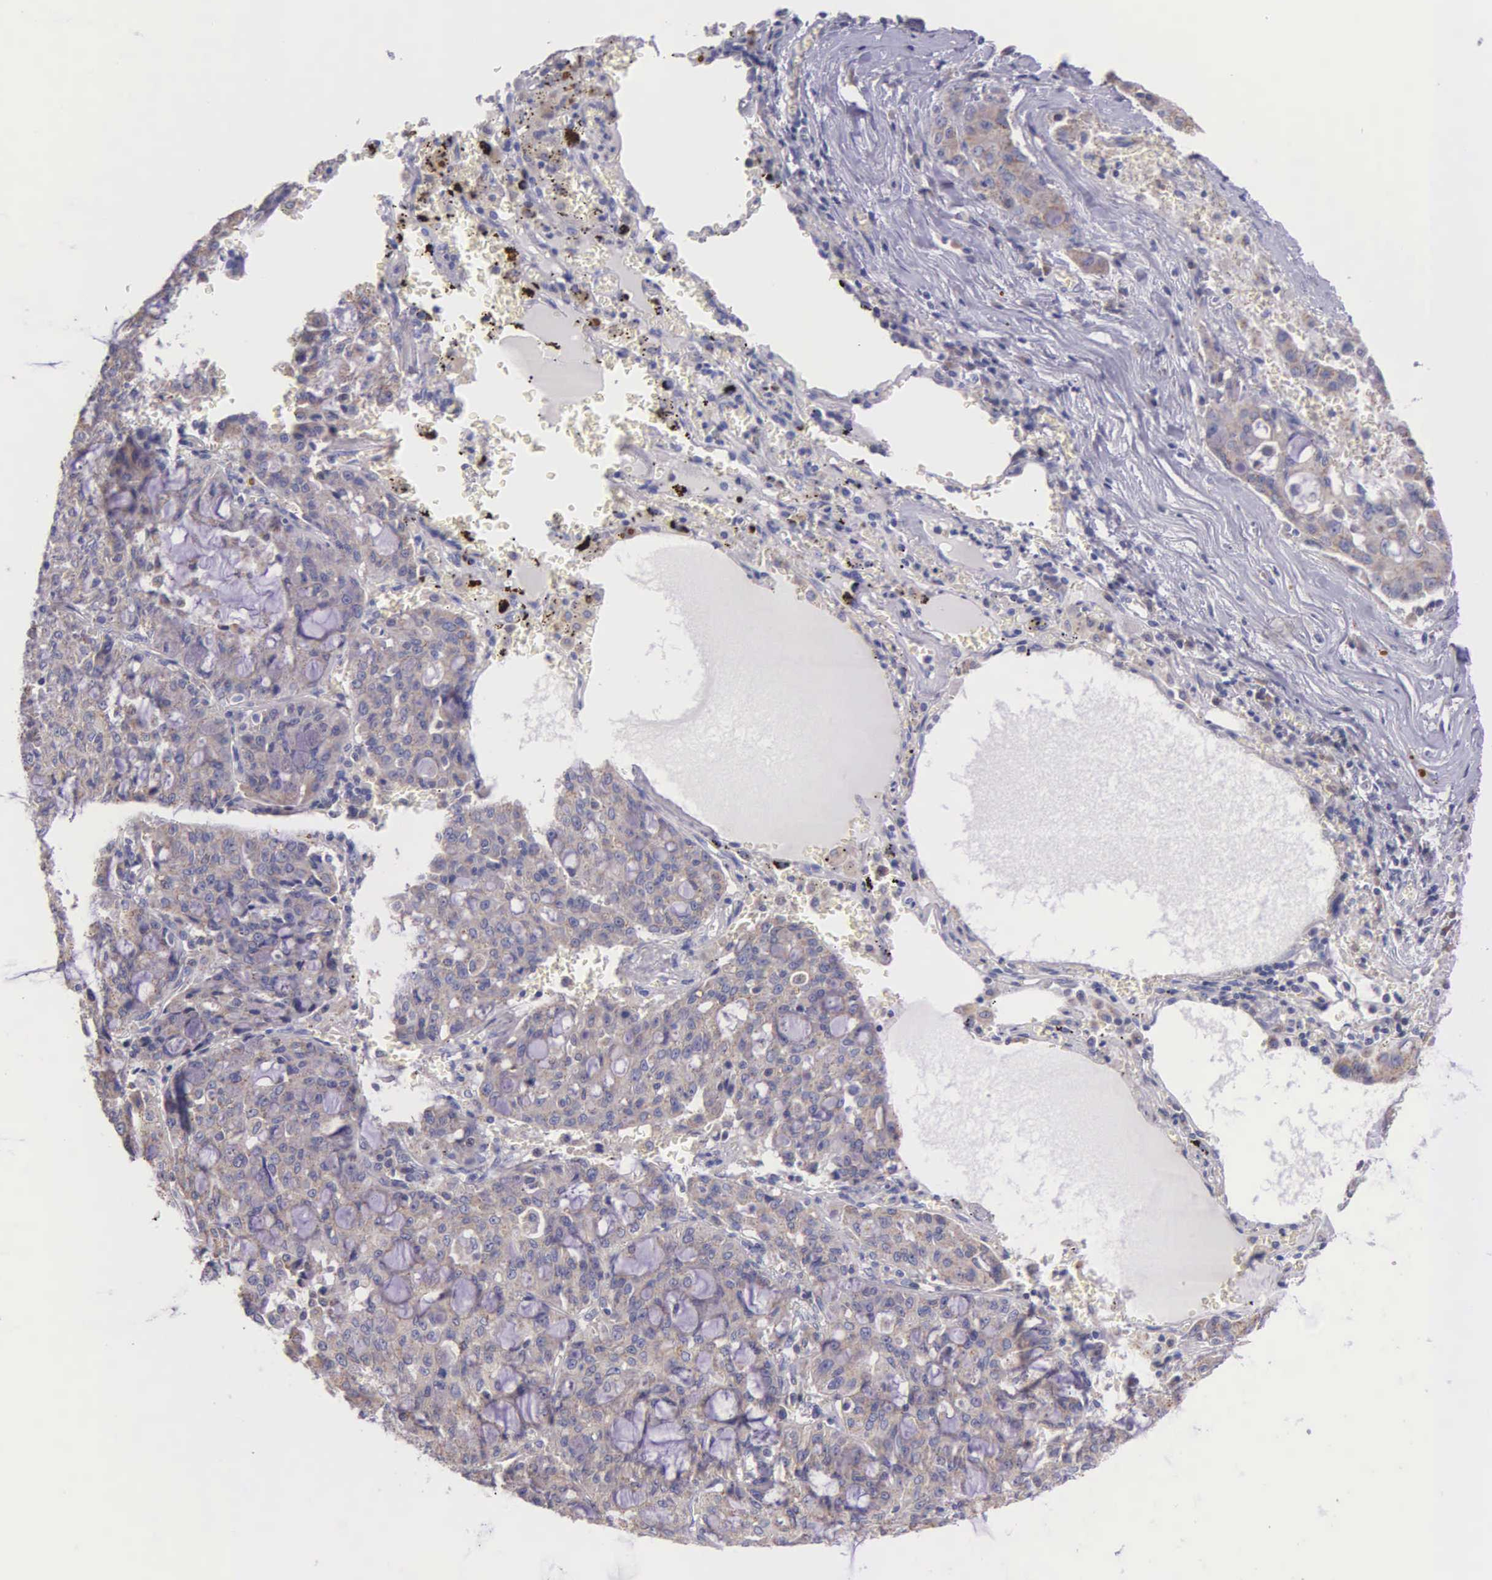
{"staining": {"intensity": "weak", "quantity": ">75%", "location": "cytoplasmic/membranous"}, "tissue": "lung cancer", "cell_type": "Tumor cells", "image_type": "cancer", "snomed": [{"axis": "morphology", "description": "Adenocarcinoma, NOS"}, {"axis": "topography", "description": "Lung"}], "caption": "Immunohistochemistry staining of lung cancer, which exhibits low levels of weak cytoplasmic/membranous positivity in approximately >75% of tumor cells indicating weak cytoplasmic/membranous protein staining. The staining was performed using DAB (brown) for protein detection and nuclei were counterstained in hematoxylin (blue).", "gene": "MIA2", "patient": {"sex": "female", "age": 44}}